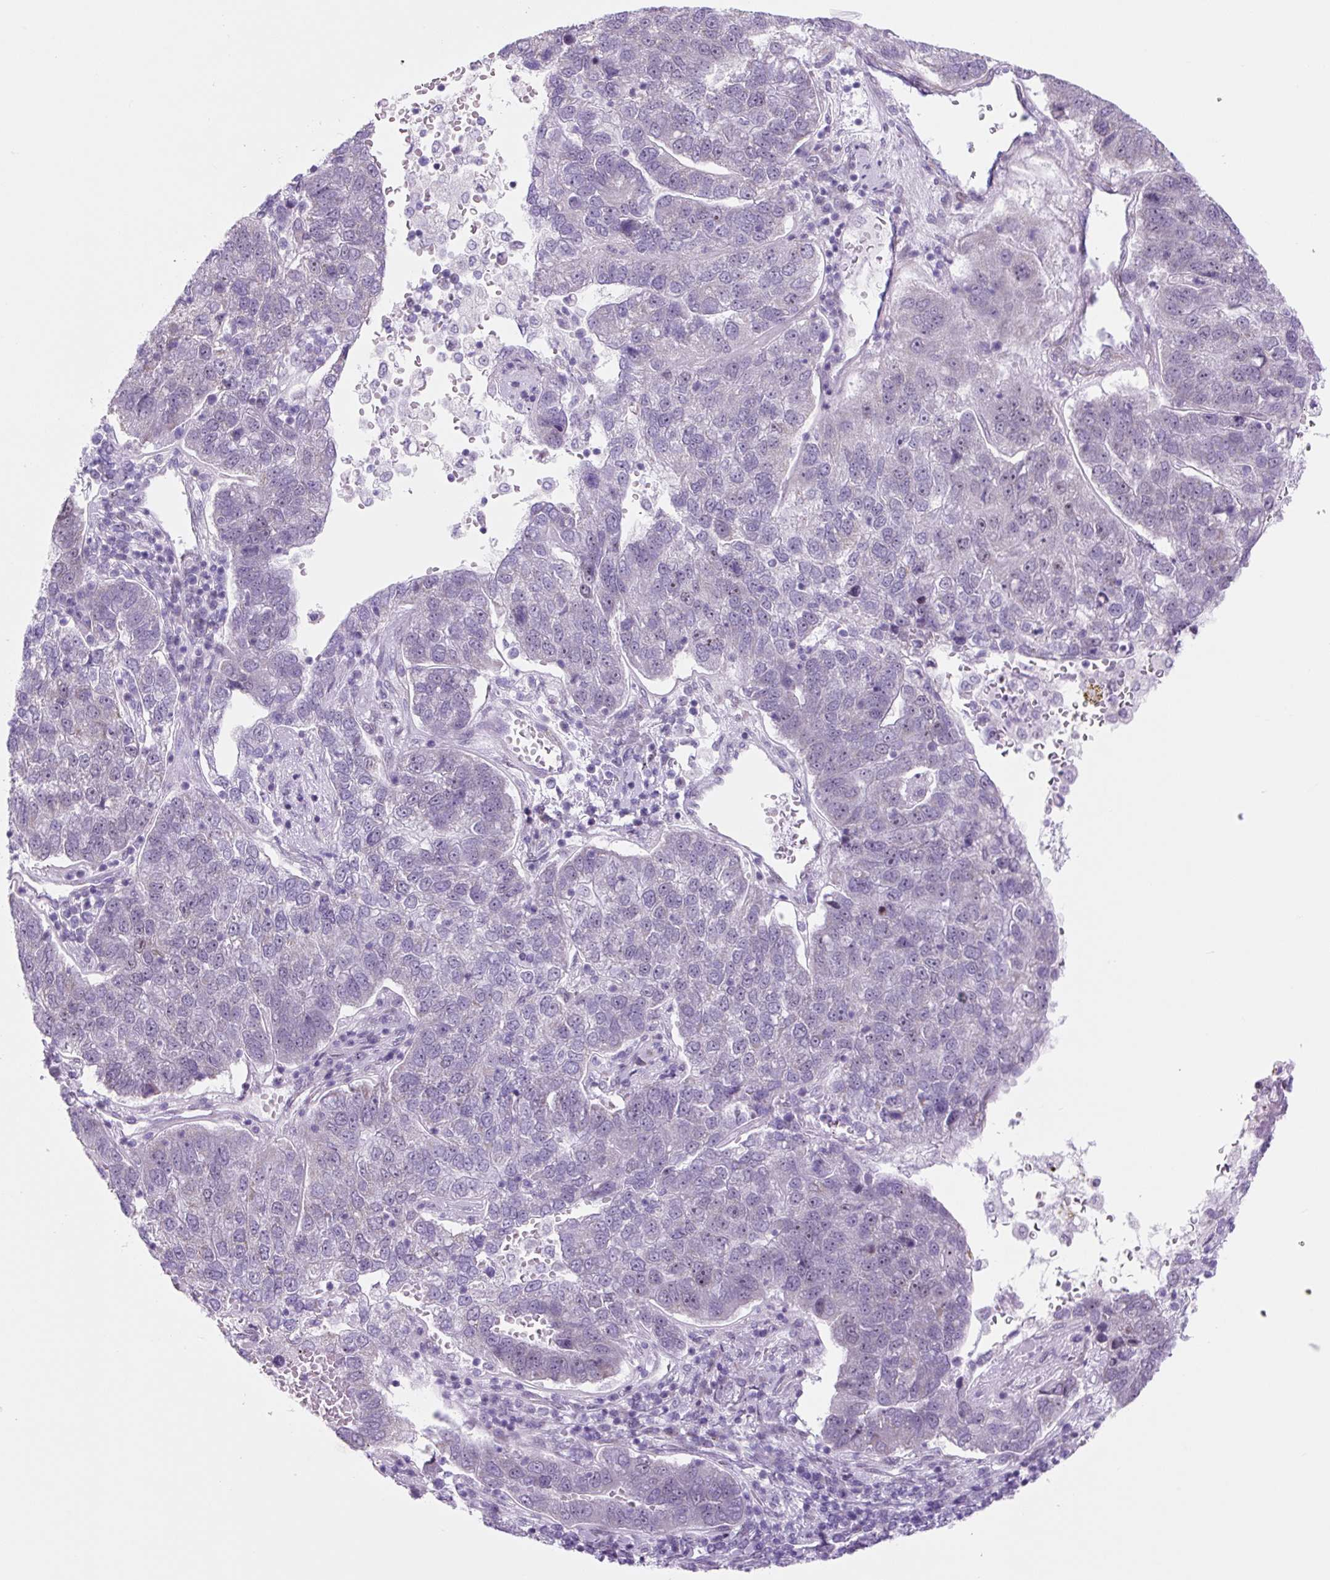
{"staining": {"intensity": "negative", "quantity": "none", "location": "none"}, "tissue": "pancreatic cancer", "cell_type": "Tumor cells", "image_type": "cancer", "snomed": [{"axis": "morphology", "description": "Adenocarcinoma, NOS"}, {"axis": "topography", "description": "Pancreas"}], "caption": "Adenocarcinoma (pancreatic) stained for a protein using immunohistochemistry reveals no expression tumor cells.", "gene": "RRS1", "patient": {"sex": "female", "age": 61}}